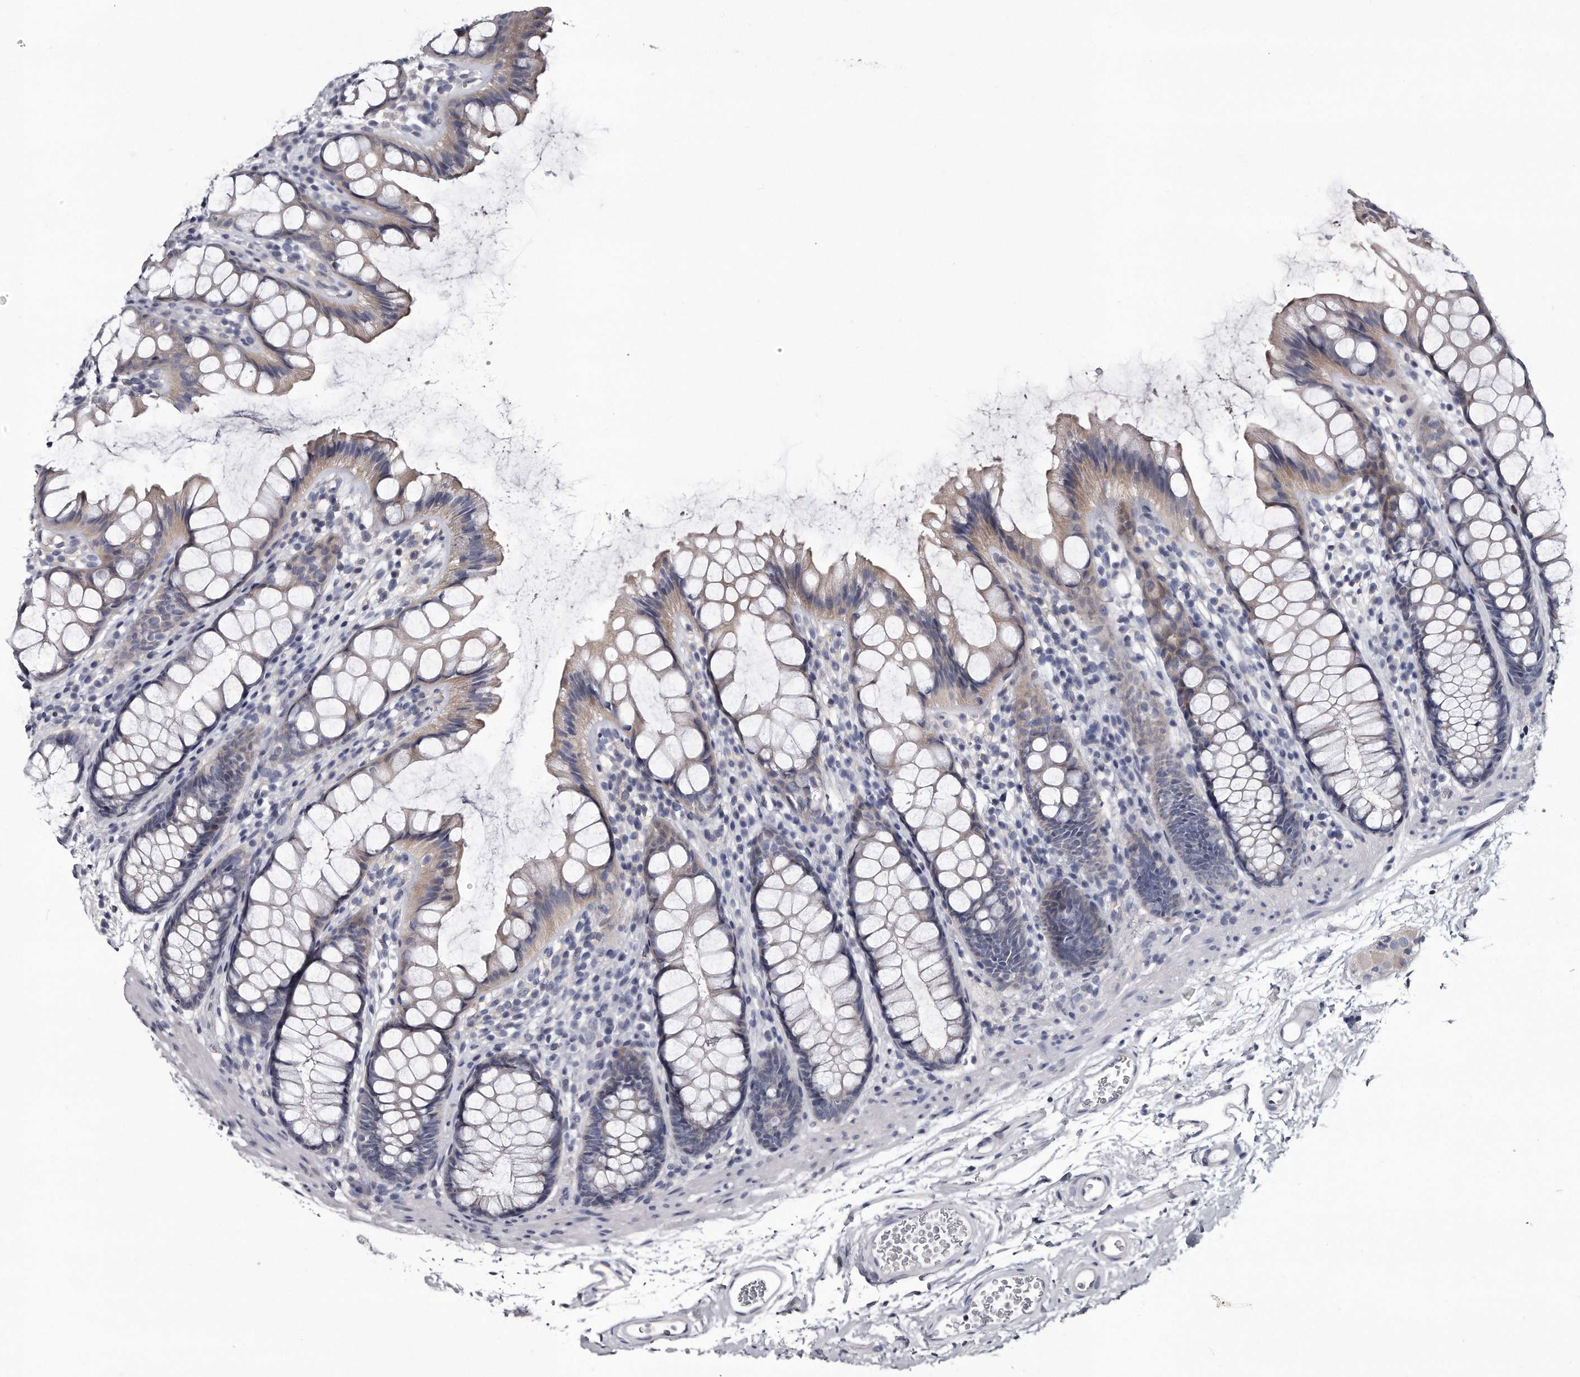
{"staining": {"intensity": "weak", "quantity": "<25%", "location": "cytoplasmic/membranous"}, "tissue": "rectum", "cell_type": "Glandular cells", "image_type": "normal", "snomed": [{"axis": "morphology", "description": "Normal tissue, NOS"}, {"axis": "topography", "description": "Rectum"}], "caption": "Immunohistochemical staining of normal rectum demonstrates no significant positivity in glandular cells.", "gene": "GAPVD1", "patient": {"sex": "female", "age": 65}}